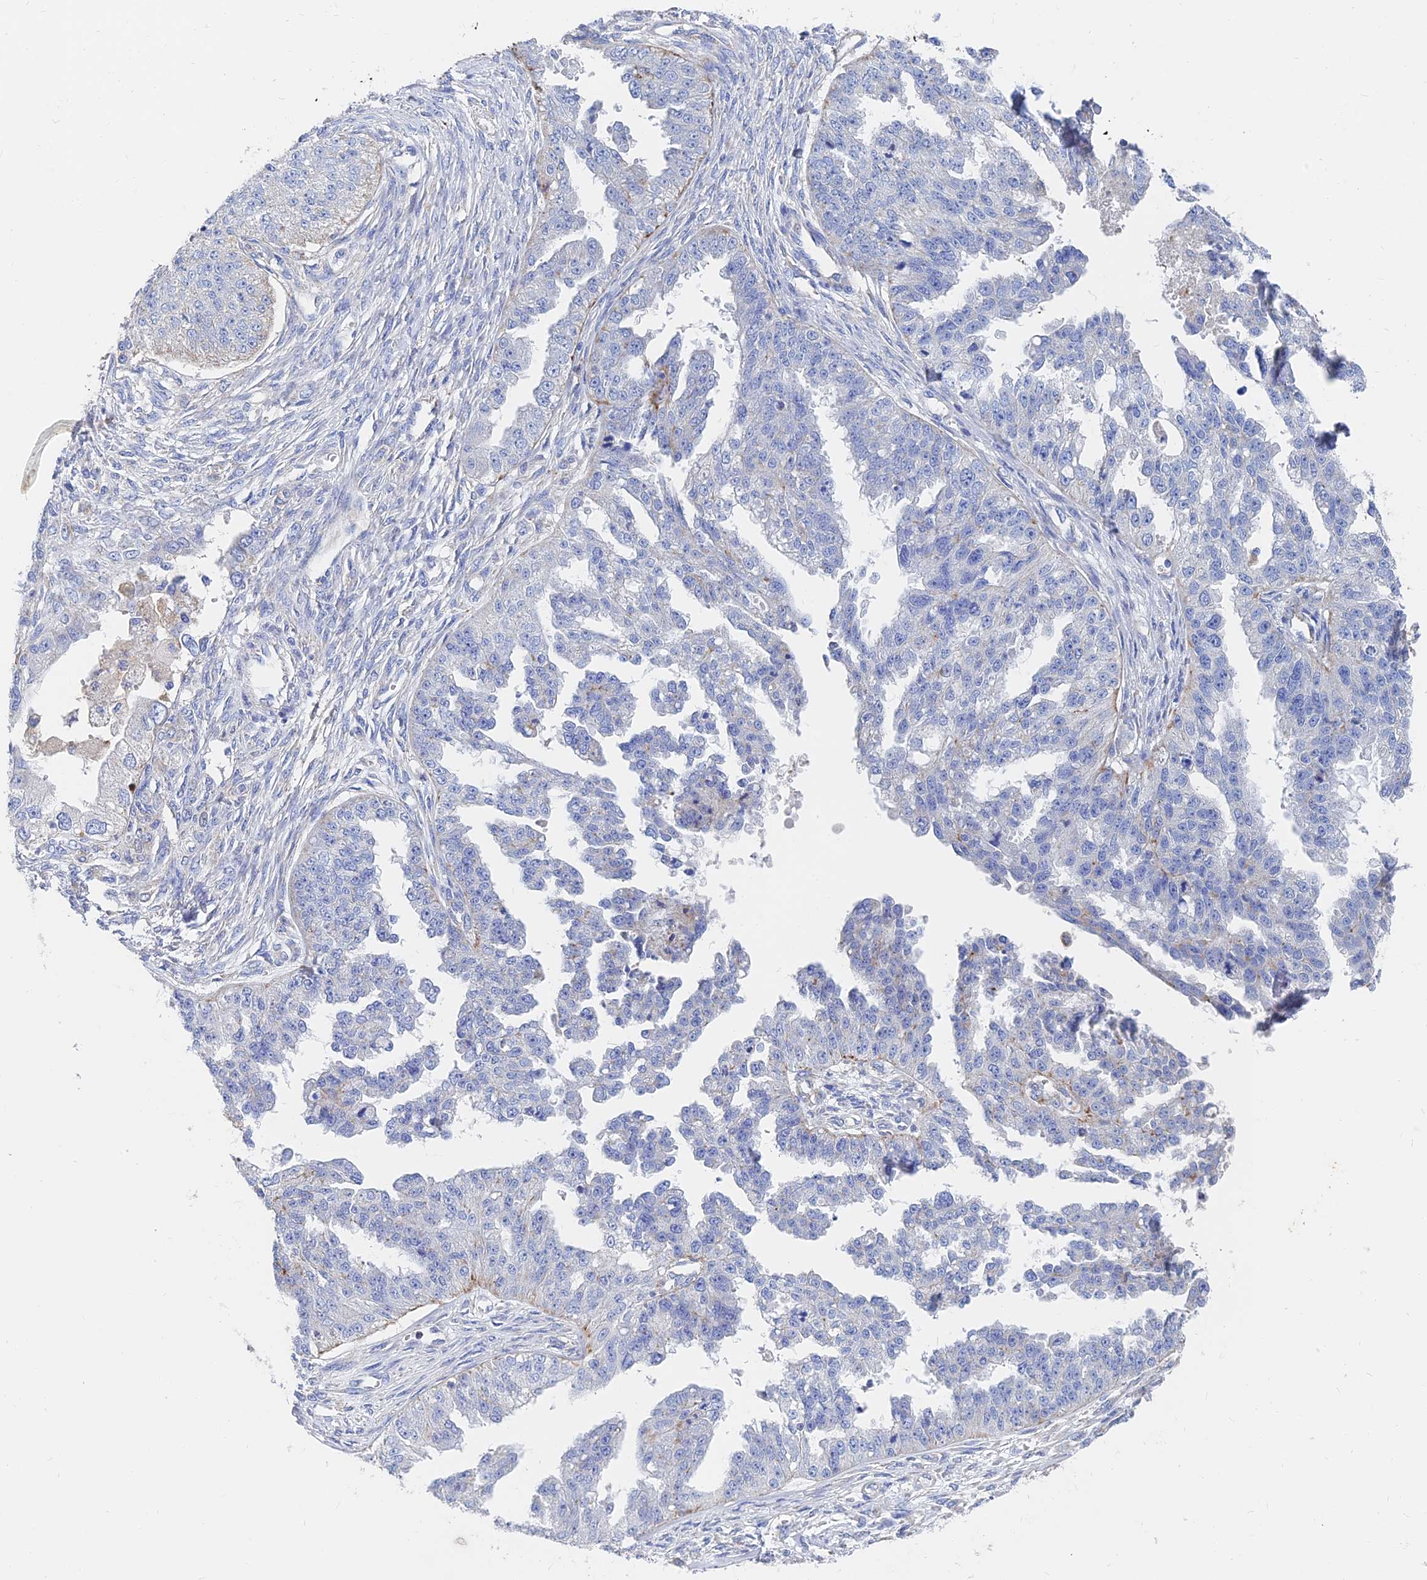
{"staining": {"intensity": "weak", "quantity": "<25%", "location": "cytoplasmic/membranous"}, "tissue": "ovarian cancer", "cell_type": "Tumor cells", "image_type": "cancer", "snomed": [{"axis": "morphology", "description": "Cystadenocarcinoma, serous, NOS"}, {"axis": "topography", "description": "Ovary"}], "caption": "The IHC micrograph has no significant expression in tumor cells of ovarian serous cystadenocarcinoma tissue.", "gene": "SPNS1", "patient": {"sex": "female", "age": 58}}